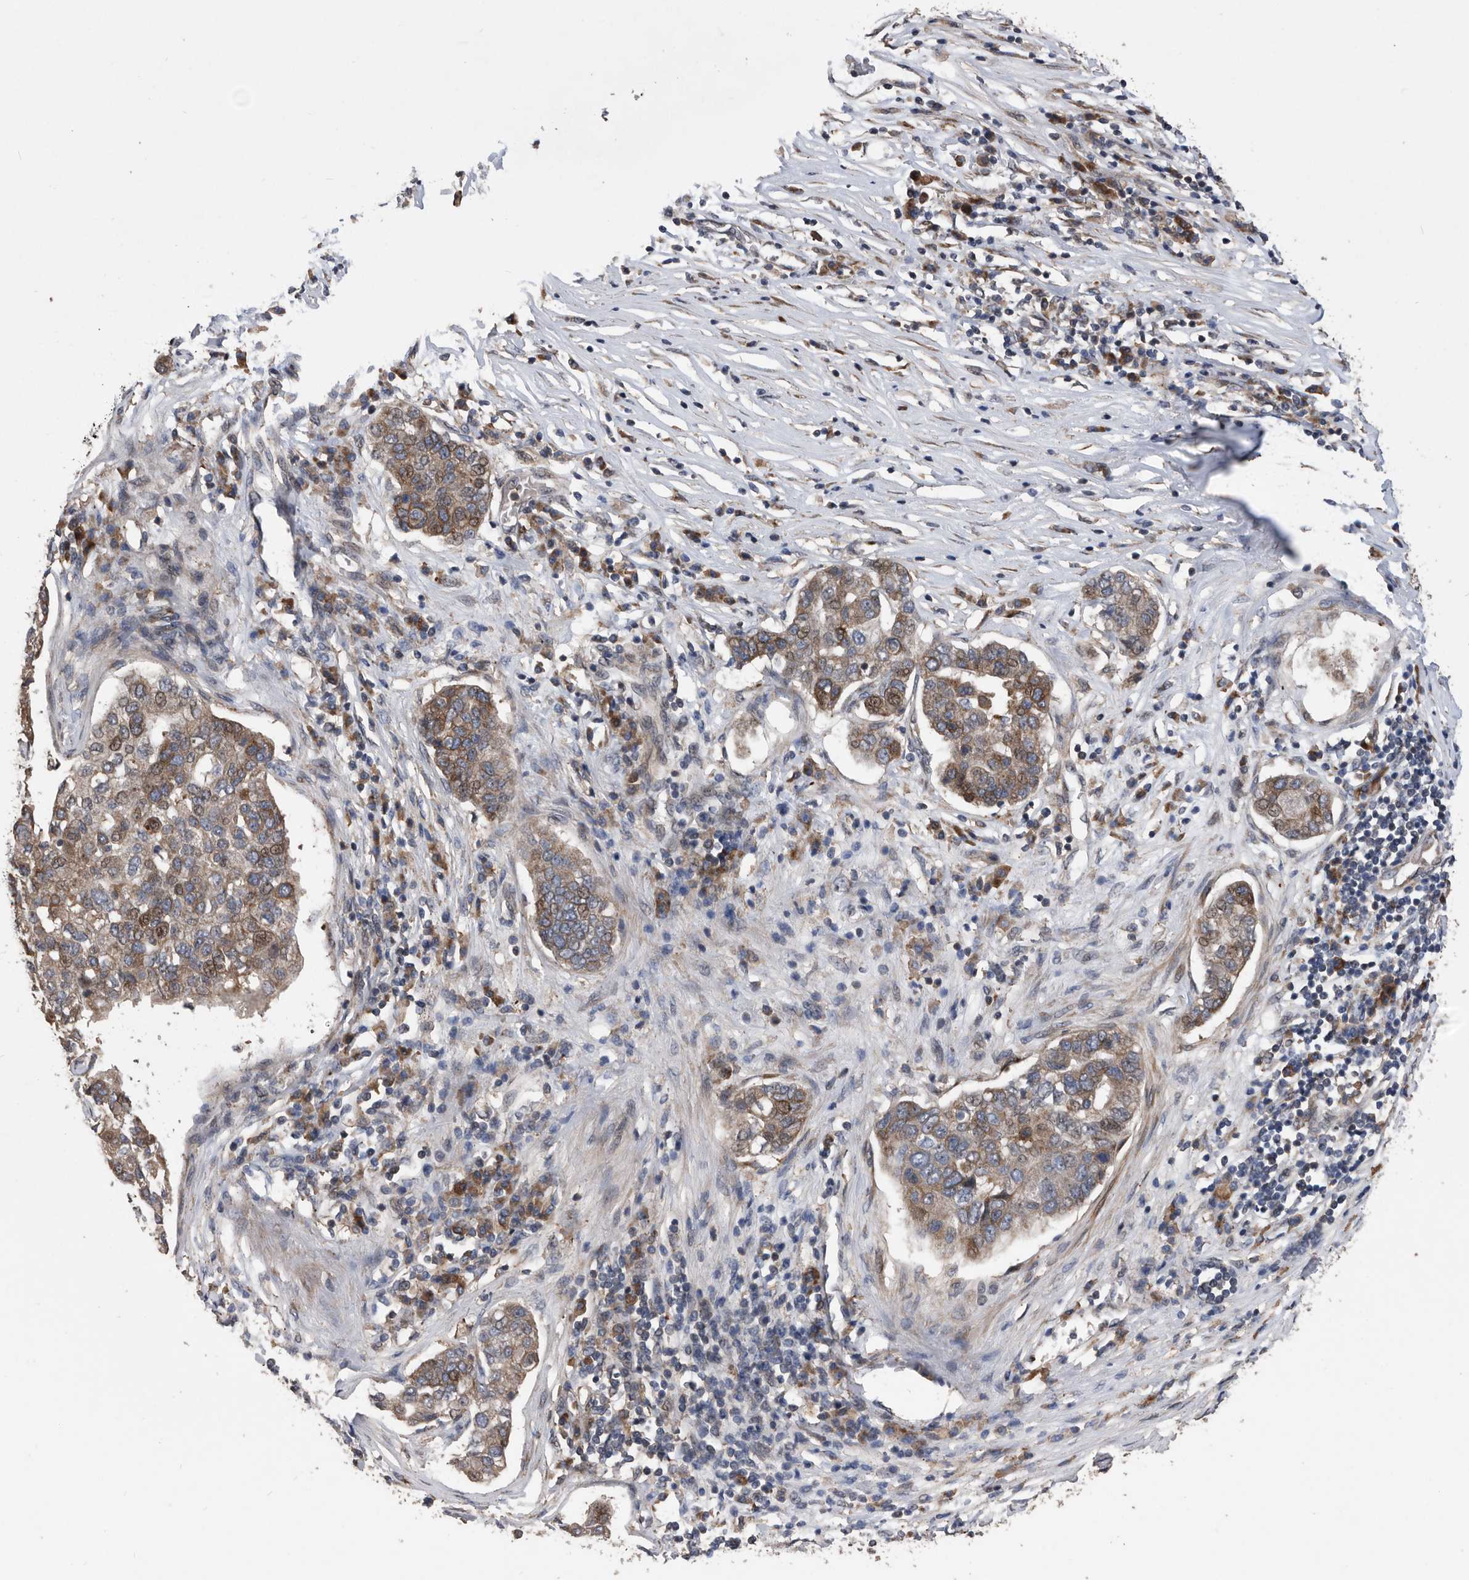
{"staining": {"intensity": "moderate", "quantity": "25%-75%", "location": "cytoplasmic/membranous"}, "tissue": "pancreatic cancer", "cell_type": "Tumor cells", "image_type": "cancer", "snomed": [{"axis": "morphology", "description": "Adenocarcinoma, NOS"}, {"axis": "topography", "description": "Pancreas"}], "caption": "A medium amount of moderate cytoplasmic/membranous staining is identified in about 25%-75% of tumor cells in pancreatic adenocarcinoma tissue.", "gene": "SERINC2", "patient": {"sex": "female", "age": 61}}